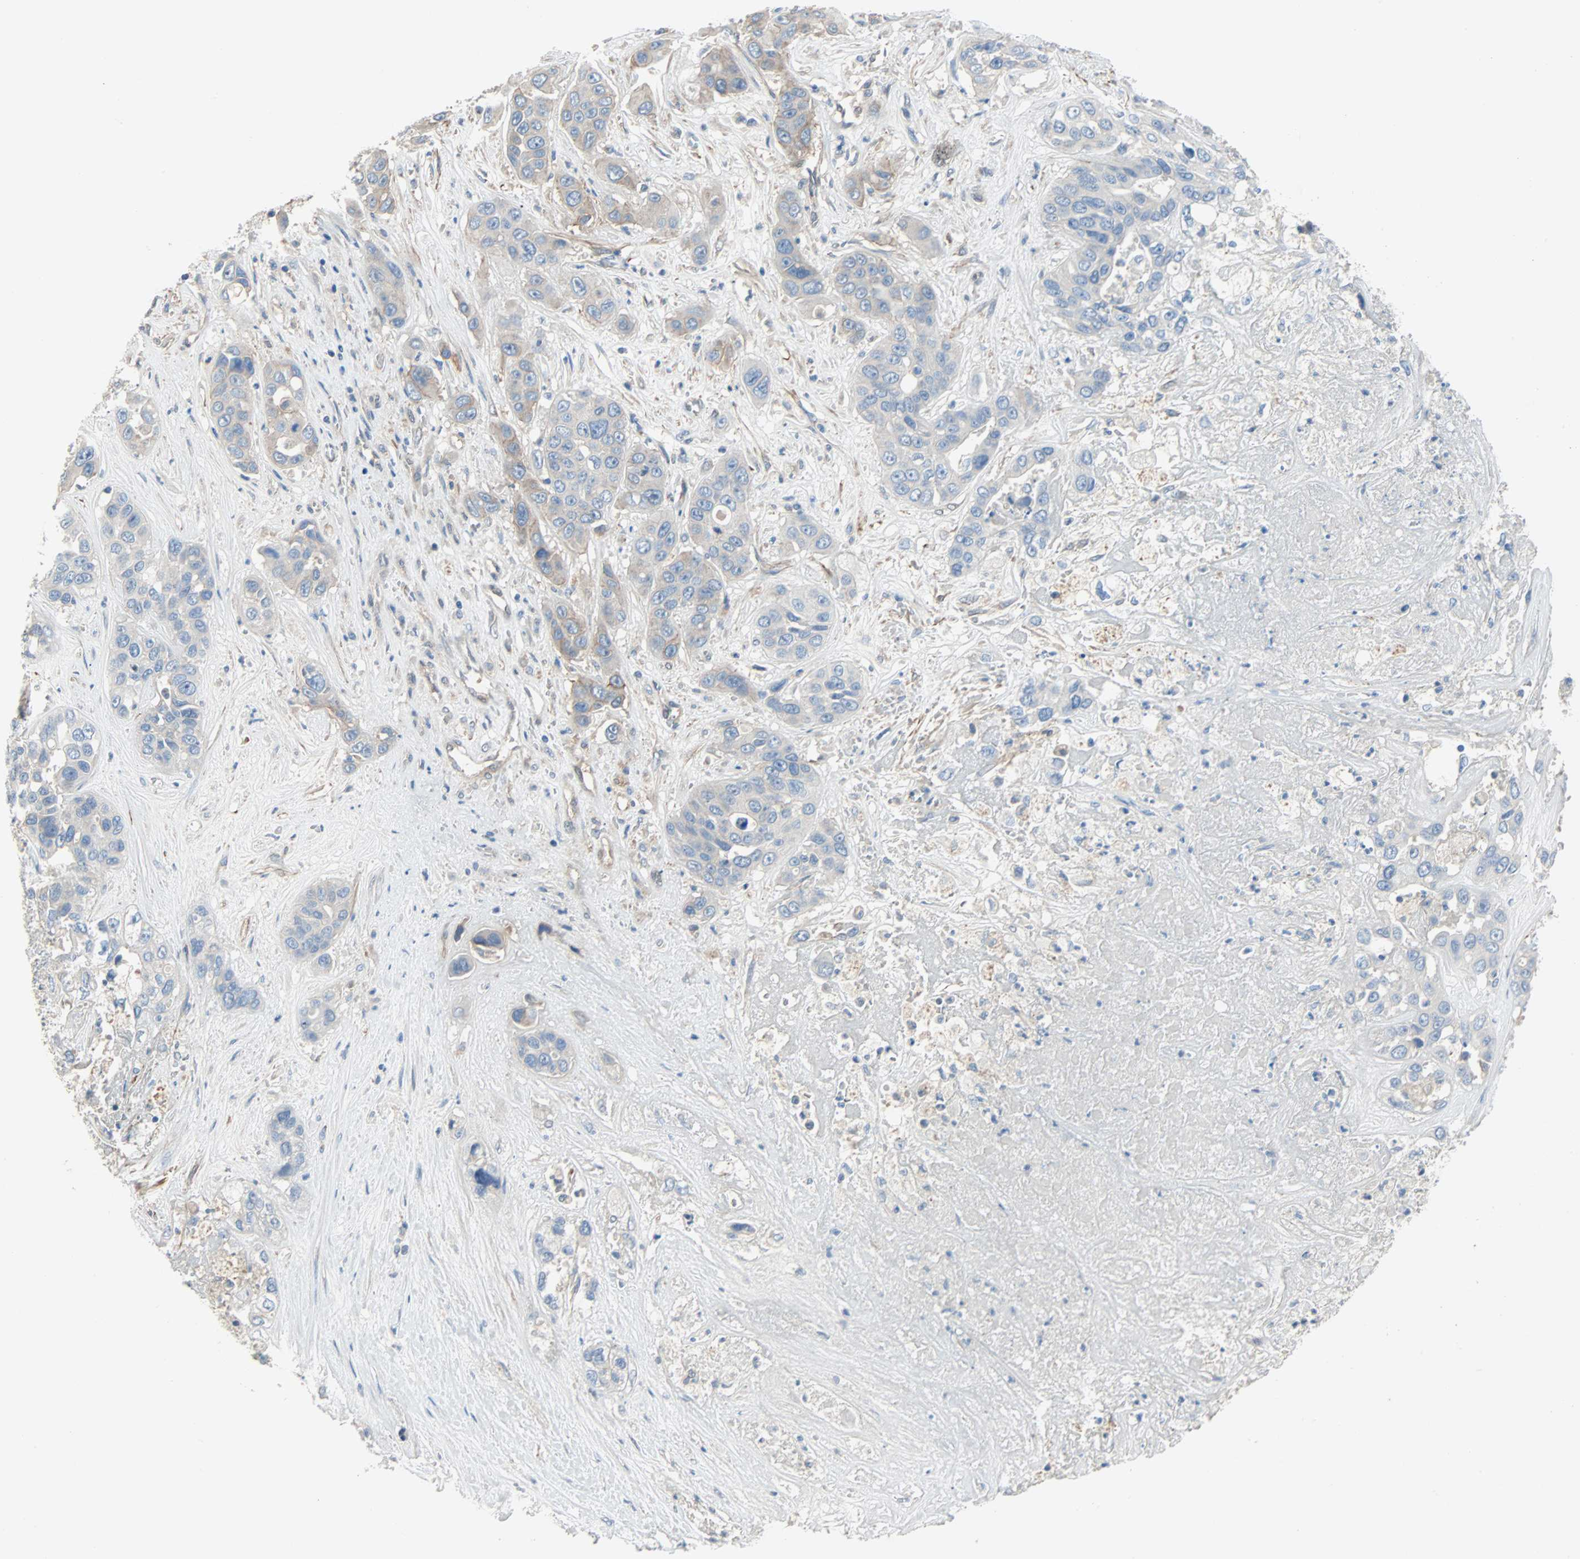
{"staining": {"intensity": "weak", "quantity": "<25%", "location": "cytoplasmic/membranous"}, "tissue": "liver cancer", "cell_type": "Tumor cells", "image_type": "cancer", "snomed": [{"axis": "morphology", "description": "Cholangiocarcinoma"}, {"axis": "topography", "description": "Liver"}], "caption": "Liver cancer stained for a protein using immunohistochemistry (IHC) exhibits no staining tumor cells.", "gene": "TNFRSF12A", "patient": {"sex": "female", "age": 52}}